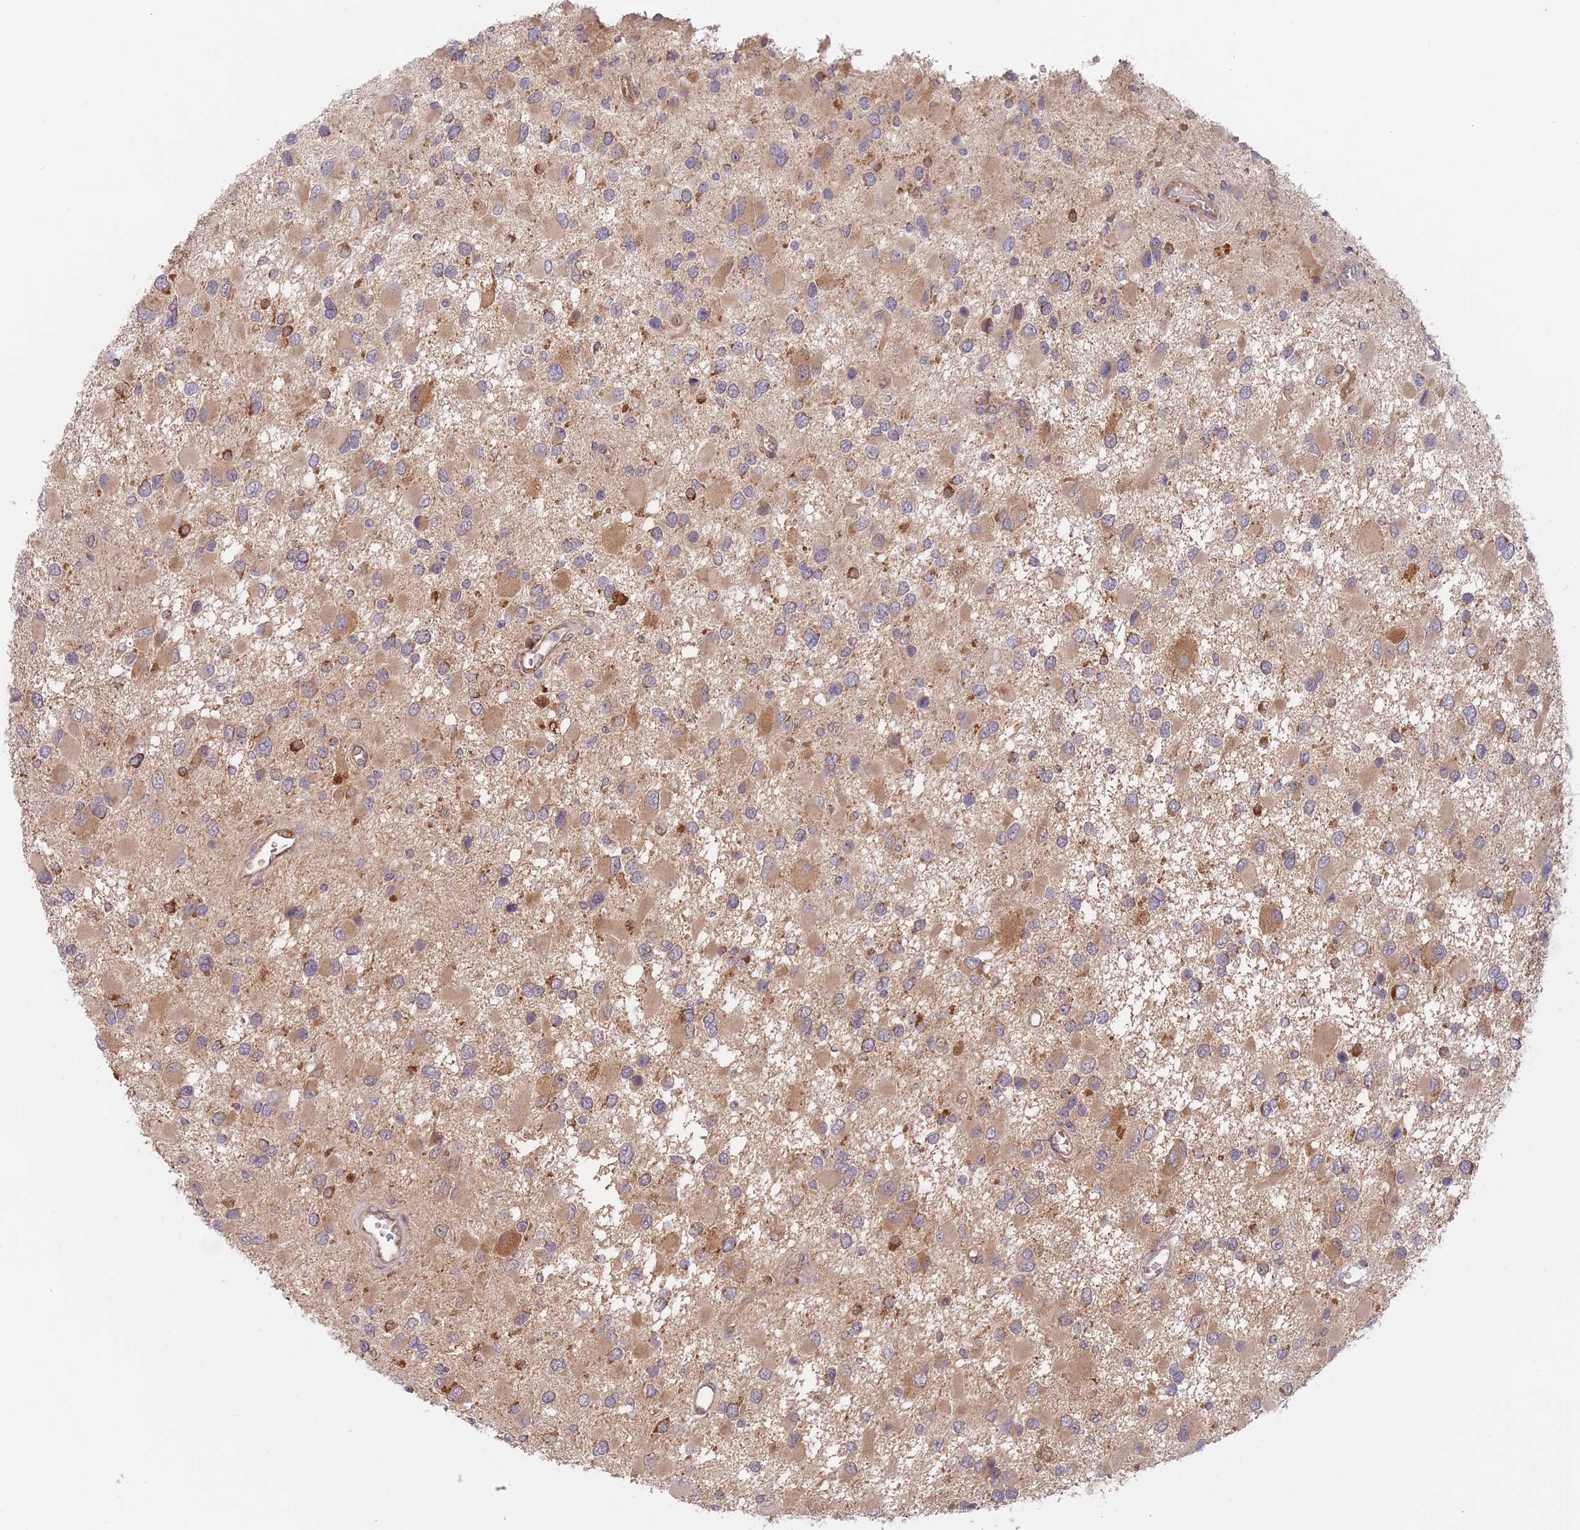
{"staining": {"intensity": "weak", "quantity": "25%-75%", "location": "cytoplasmic/membranous"}, "tissue": "glioma", "cell_type": "Tumor cells", "image_type": "cancer", "snomed": [{"axis": "morphology", "description": "Glioma, malignant, High grade"}, {"axis": "topography", "description": "Brain"}], "caption": "High-magnification brightfield microscopy of malignant high-grade glioma stained with DAB (brown) and counterstained with hematoxylin (blue). tumor cells exhibit weak cytoplasmic/membranous staining is identified in about25%-75% of cells. (DAB (3,3'-diaminobenzidine) = brown stain, brightfield microscopy at high magnification).", "gene": "GUK1", "patient": {"sex": "male", "age": 53}}